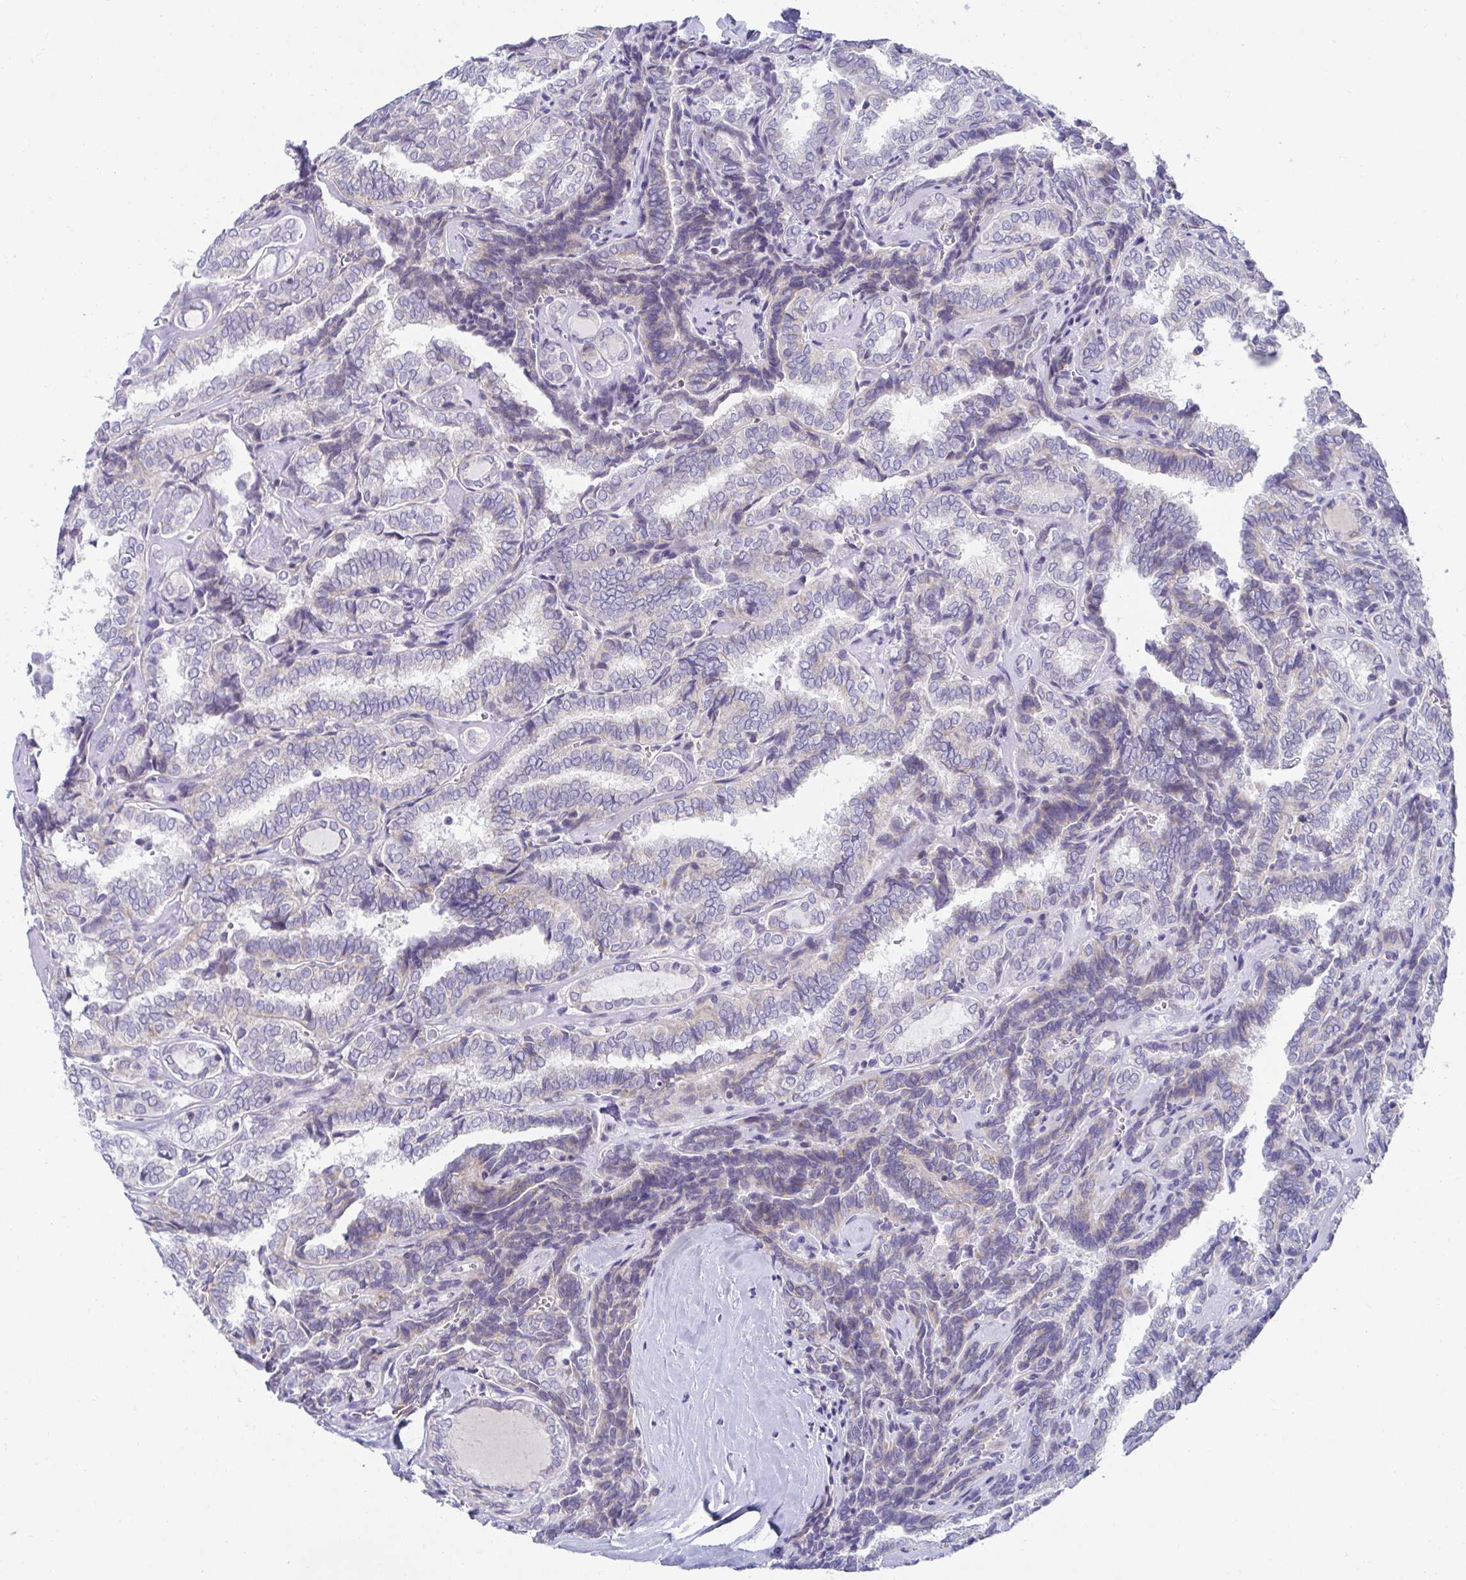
{"staining": {"intensity": "negative", "quantity": "none", "location": "none"}, "tissue": "thyroid cancer", "cell_type": "Tumor cells", "image_type": "cancer", "snomed": [{"axis": "morphology", "description": "Papillary adenocarcinoma, NOS"}, {"axis": "topography", "description": "Thyroid gland"}], "caption": "This is a histopathology image of immunohistochemistry staining of thyroid cancer, which shows no positivity in tumor cells.", "gene": "EXOC5", "patient": {"sex": "female", "age": 30}}